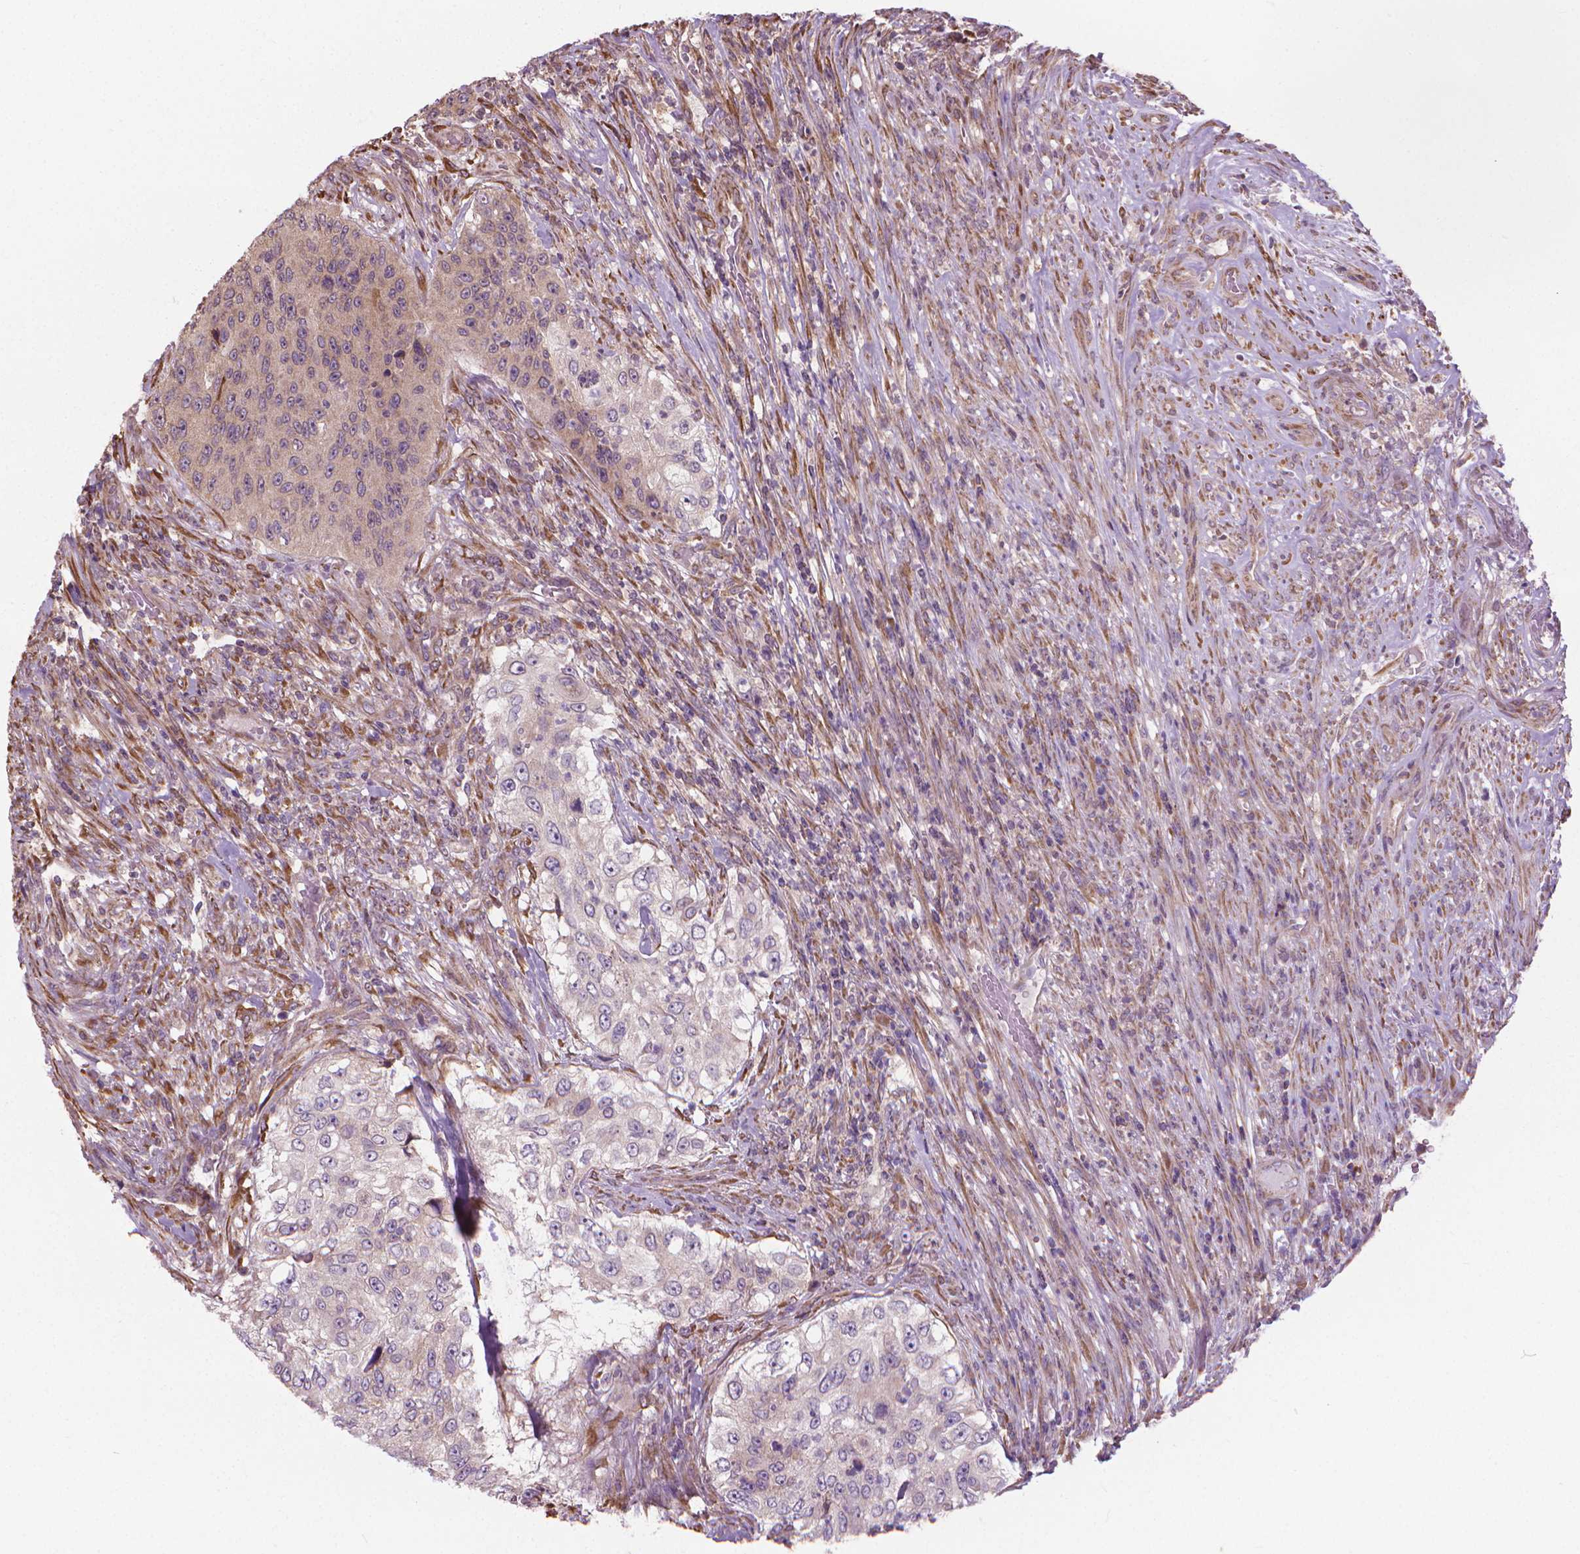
{"staining": {"intensity": "weak", "quantity": "<25%", "location": "cytoplasmic/membranous"}, "tissue": "urothelial cancer", "cell_type": "Tumor cells", "image_type": "cancer", "snomed": [{"axis": "morphology", "description": "Urothelial carcinoma, High grade"}, {"axis": "topography", "description": "Urinary bladder"}], "caption": "Immunohistochemistry of human urothelial cancer shows no expression in tumor cells. The staining was performed using DAB to visualize the protein expression in brown, while the nuclei were stained in blue with hematoxylin (Magnification: 20x).", "gene": "NUDT1", "patient": {"sex": "female", "age": 60}}